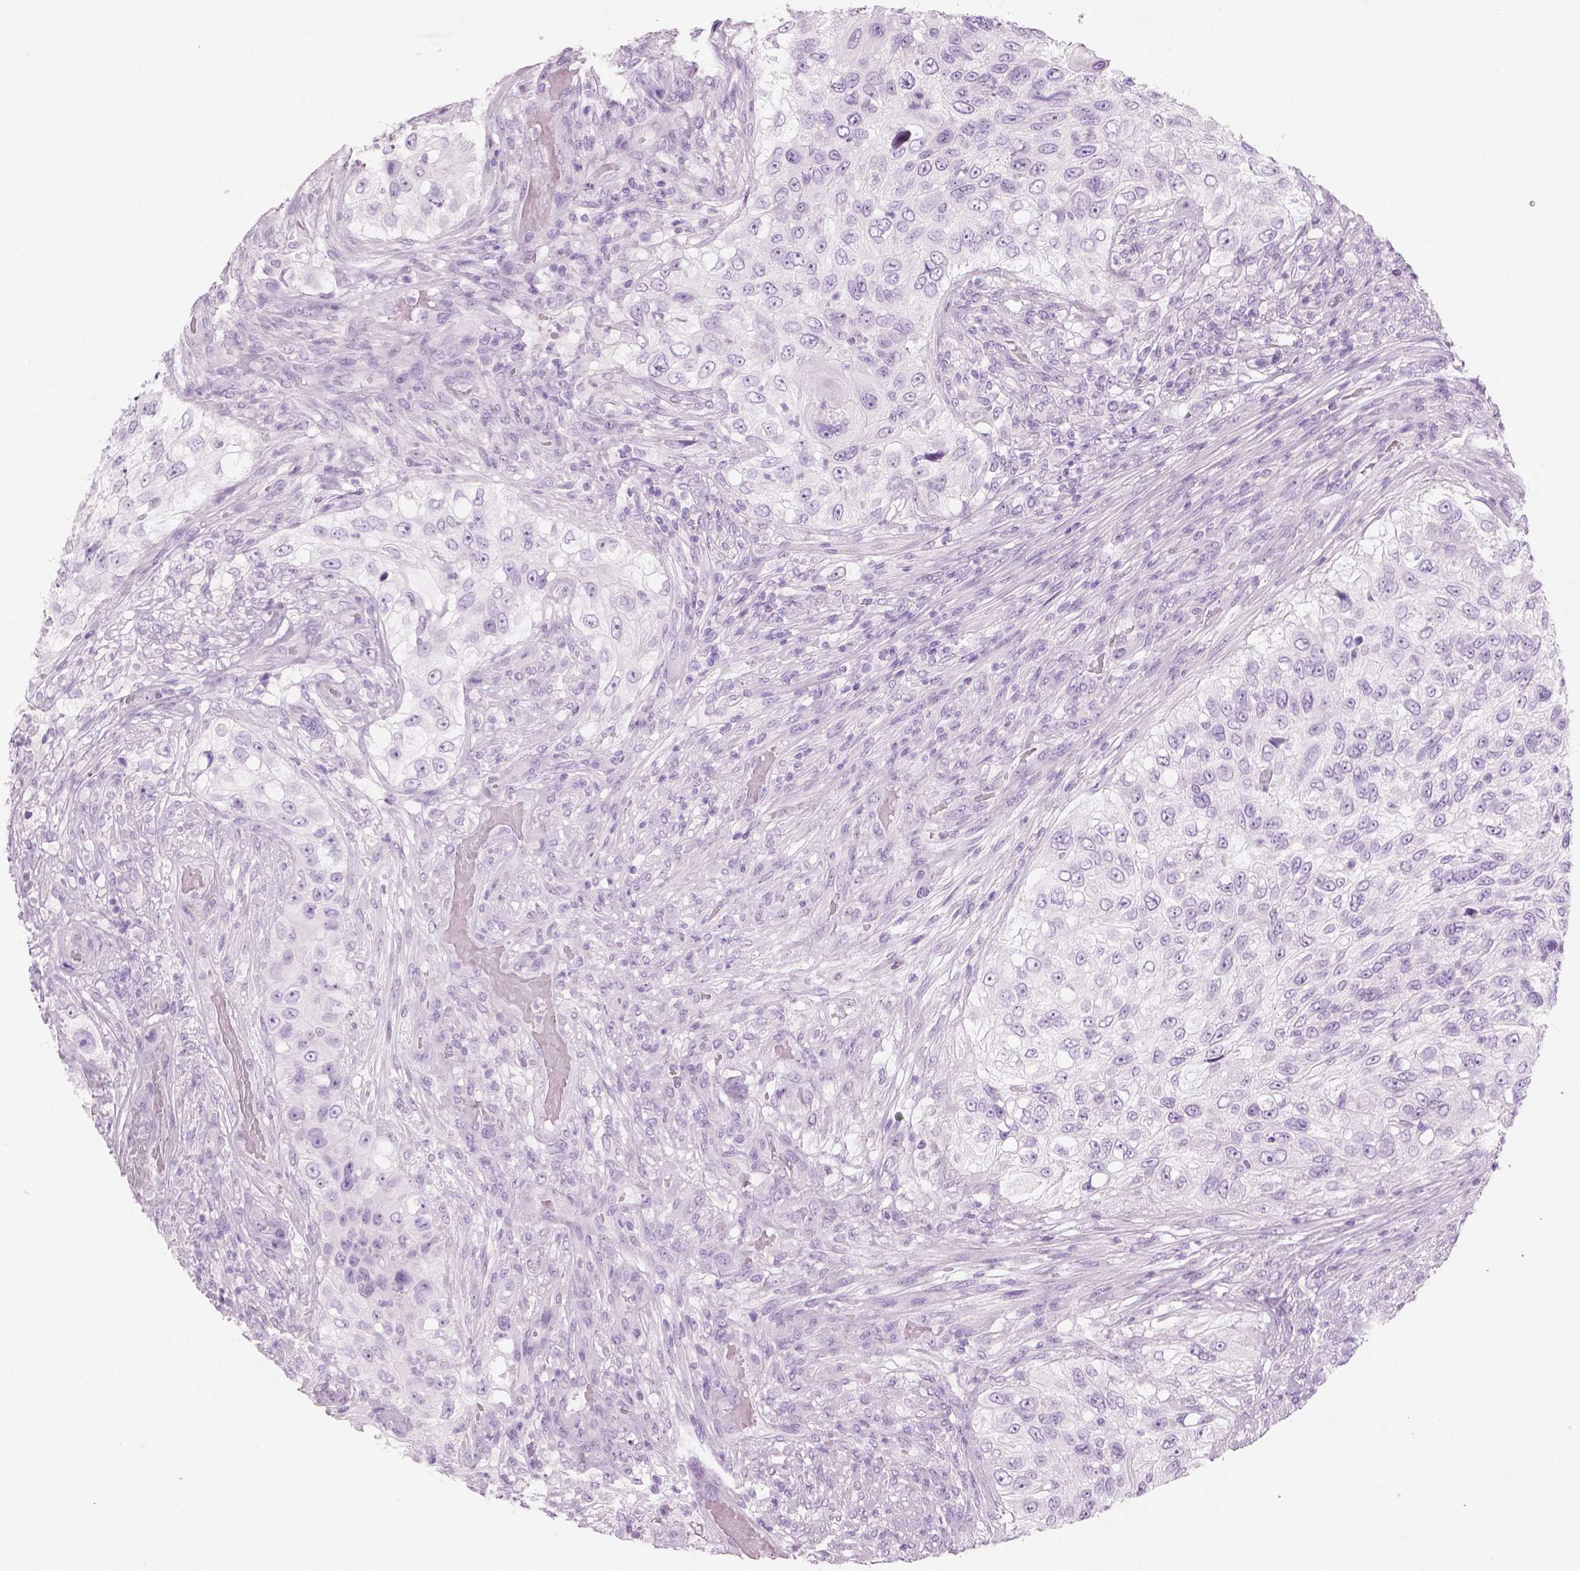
{"staining": {"intensity": "negative", "quantity": "none", "location": "none"}, "tissue": "urothelial cancer", "cell_type": "Tumor cells", "image_type": "cancer", "snomed": [{"axis": "morphology", "description": "Urothelial carcinoma, High grade"}, {"axis": "topography", "description": "Urinary bladder"}], "caption": "High-grade urothelial carcinoma was stained to show a protein in brown. There is no significant positivity in tumor cells.", "gene": "PLIN4", "patient": {"sex": "female", "age": 60}}